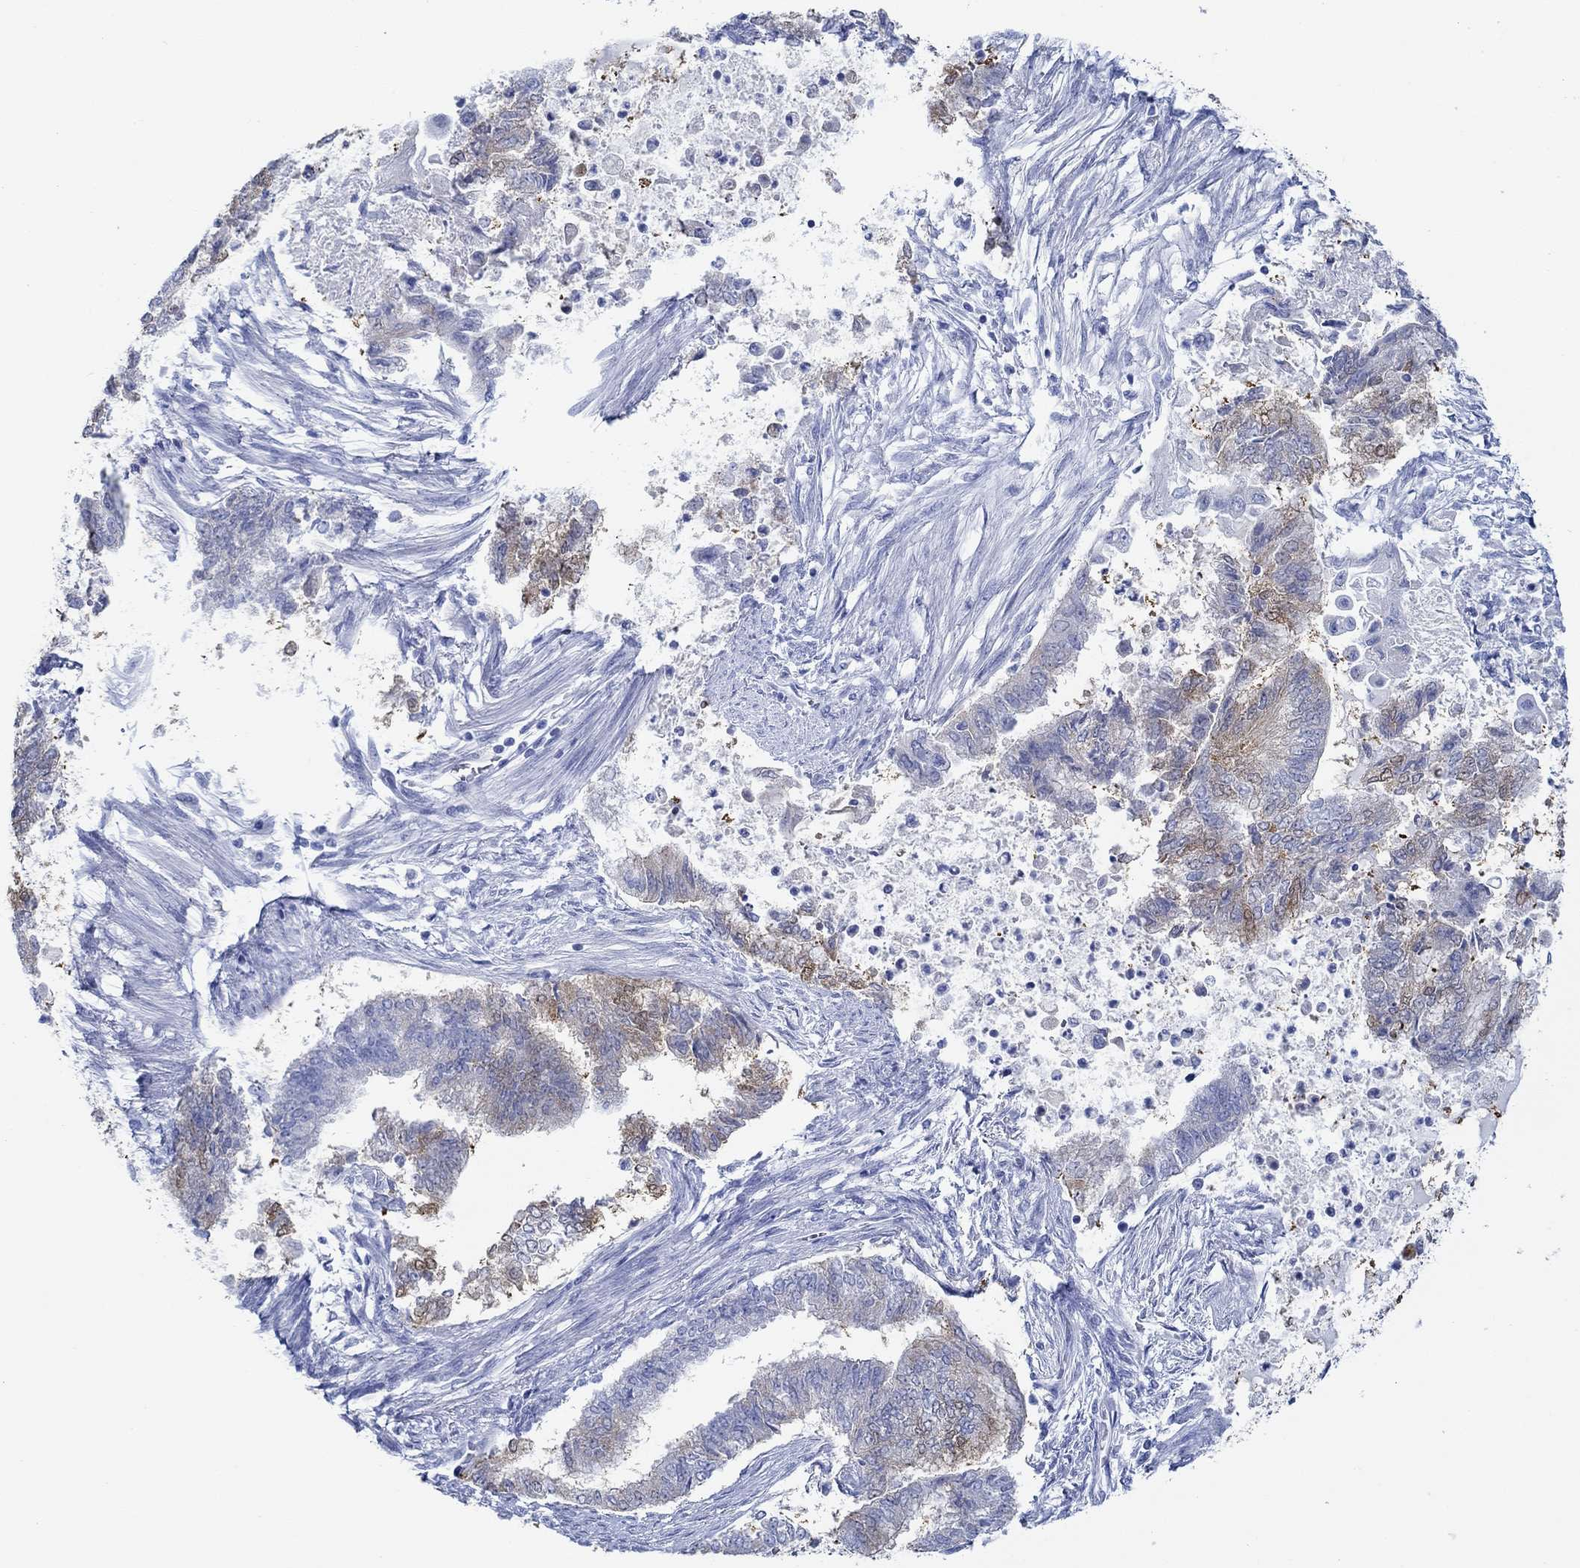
{"staining": {"intensity": "moderate", "quantity": "25%-75%", "location": "cytoplasmic/membranous"}, "tissue": "endometrial cancer", "cell_type": "Tumor cells", "image_type": "cancer", "snomed": [{"axis": "morphology", "description": "Adenocarcinoma, NOS"}, {"axis": "topography", "description": "Endometrium"}], "caption": "High-magnification brightfield microscopy of endometrial adenocarcinoma stained with DAB (3,3'-diaminobenzidine) (brown) and counterstained with hematoxylin (blue). tumor cells exhibit moderate cytoplasmic/membranous expression is identified in about25%-75% of cells.", "gene": "IGFBP6", "patient": {"sex": "female", "age": 65}}